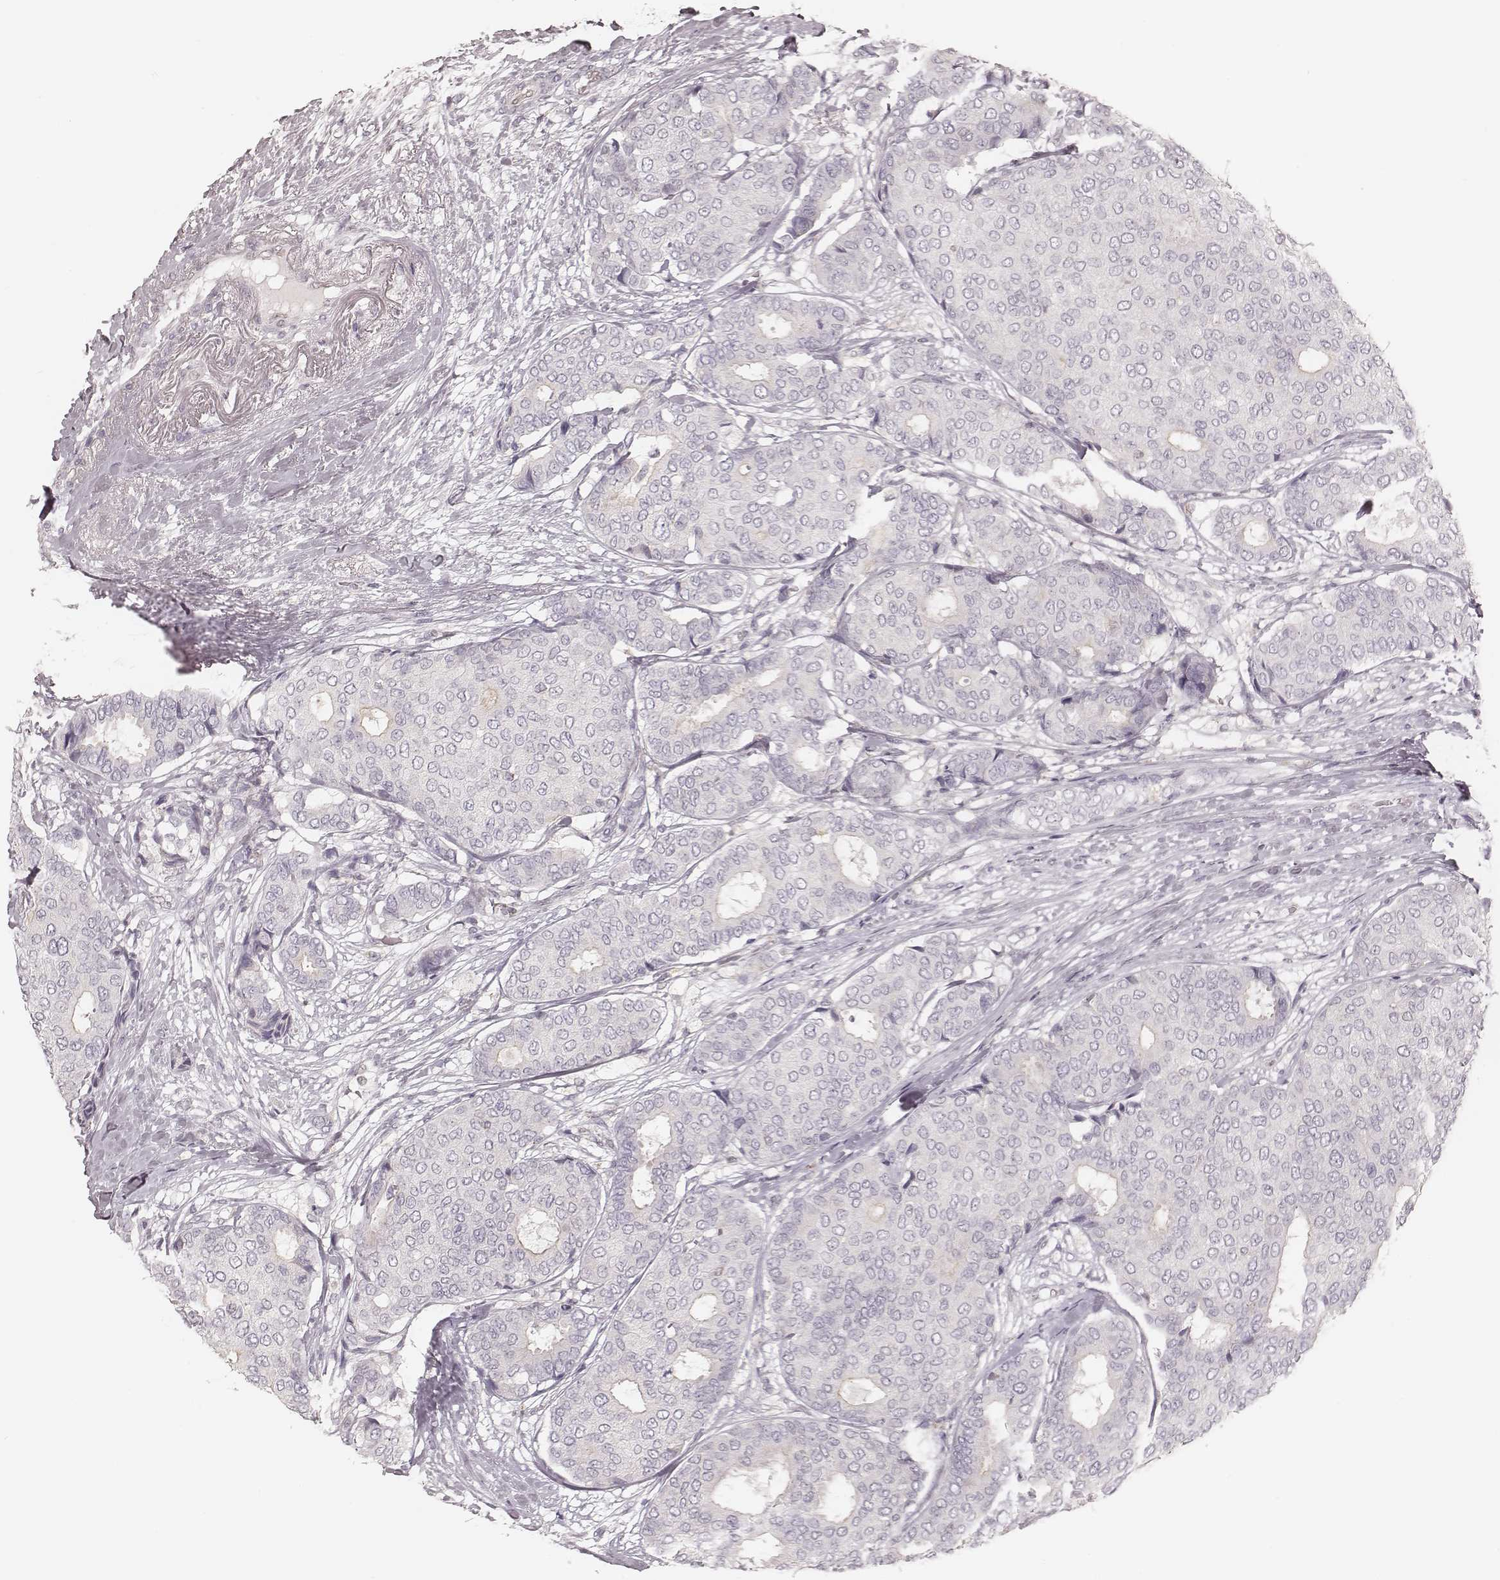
{"staining": {"intensity": "negative", "quantity": "none", "location": "none"}, "tissue": "breast cancer", "cell_type": "Tumor cells", "image_type": "cancer", "snomed": [{"axis": "morphology", "description": "Duct carcinoma"}, {"axis": "topography", "description": "Breast"}], "caption": "DAB (3,3'-diaminobenzidine) immunohistochemical staining of human breast cancer (invasive ductal carcinoma) displays no significant positivity in tumor cells. (Stains: DAB IHC with hematoxylin counter stain, Microscopy: brightfield microscopy at high magnification).", "gene": "MSX1", "patient": {"sex": "female", "age": 75}}